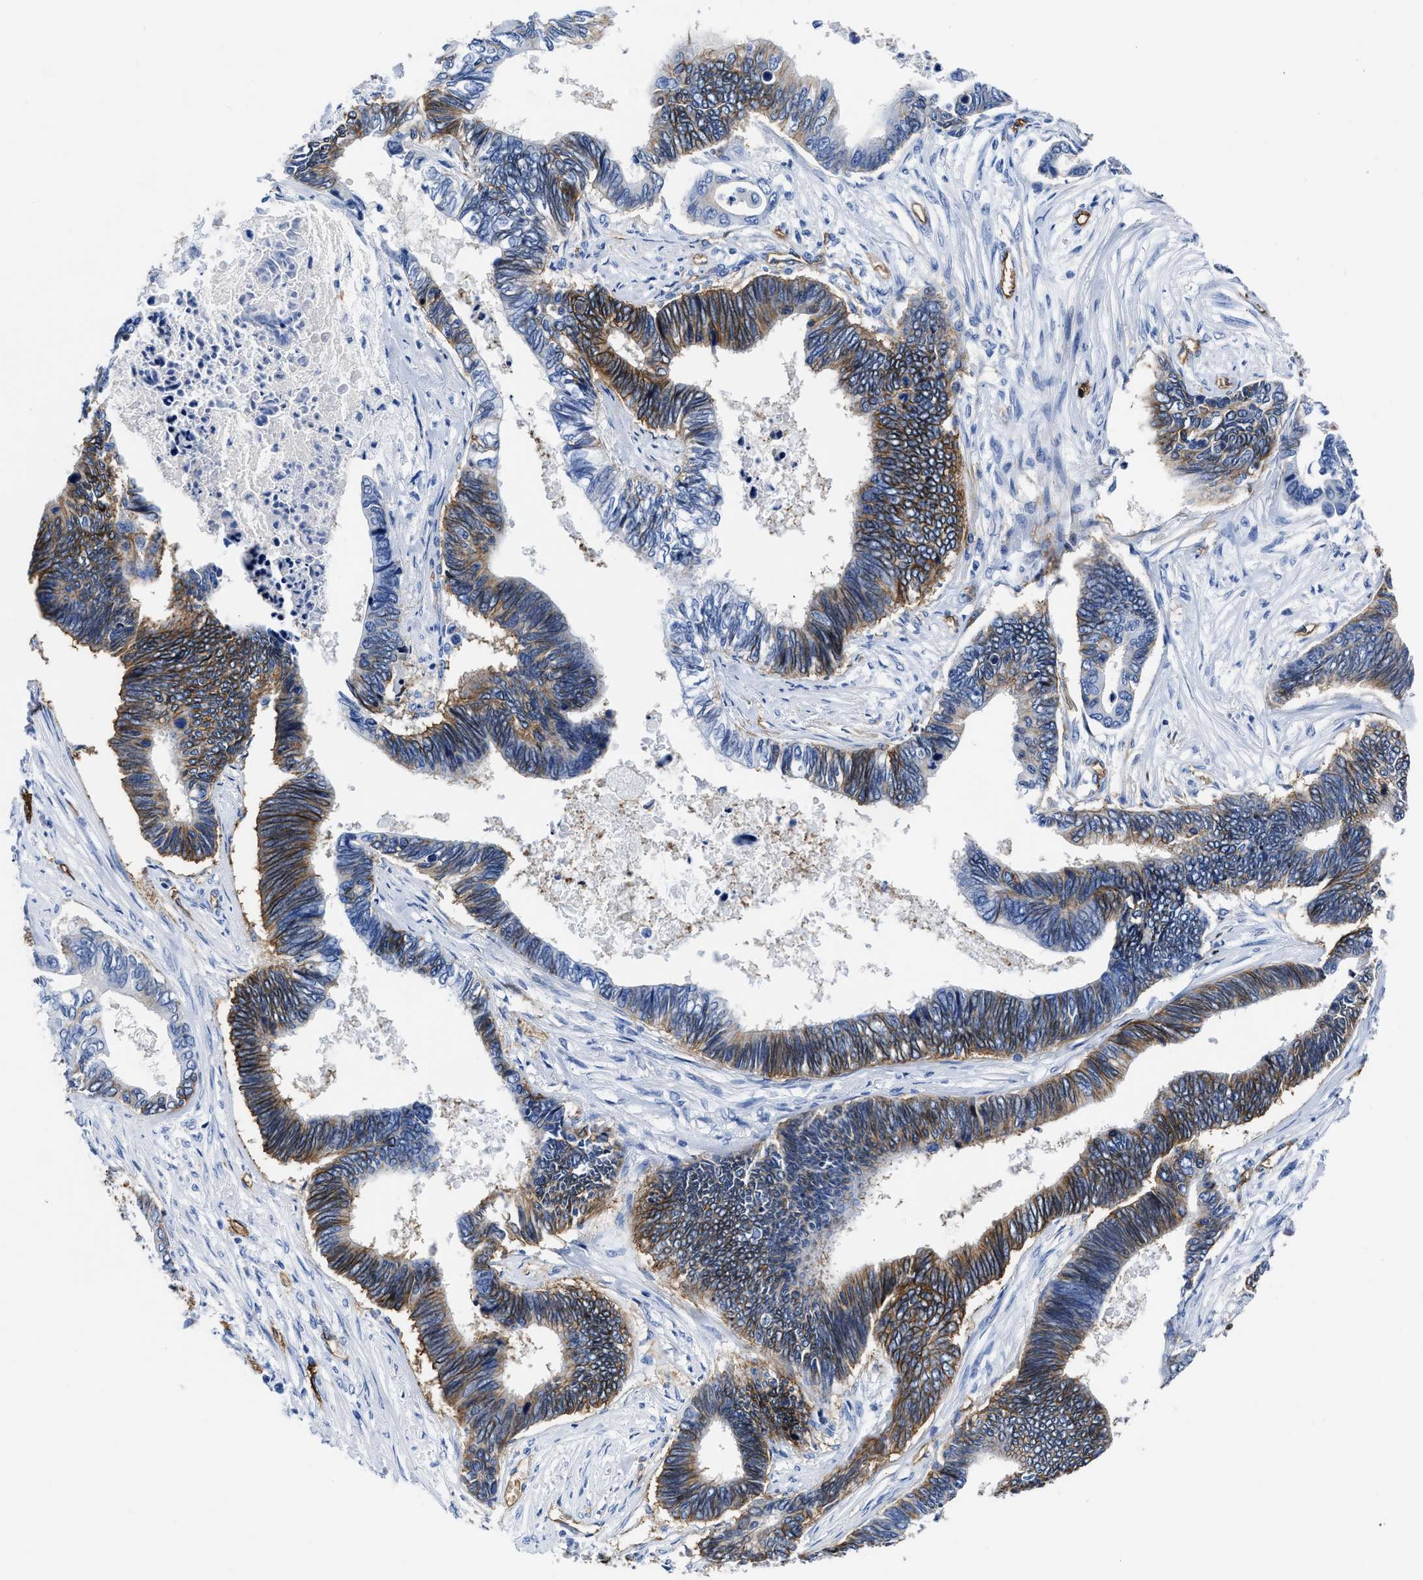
{"staining": {"intensity": "moderate", "quantity": ">75%", "location": "cytoplasmic/membranous"}, "tissue": "pancreatic cancer", "cell_type": "Tumor cells", "image_type": "cancer", "snomed": [{"axis": "morphology", "description": "Adenocarcinoma, NOS"}, {"axis": "topography", "description": "Pancreas"}], "caption": "Pancreatic cancer was stained to show a protein in brown. There is medium levels of moderate cytoplasmic/membranous positivity in about >75% of tumor cells.", "gene": "AQP1", "patient": {"sex": "female", "age": 70}}